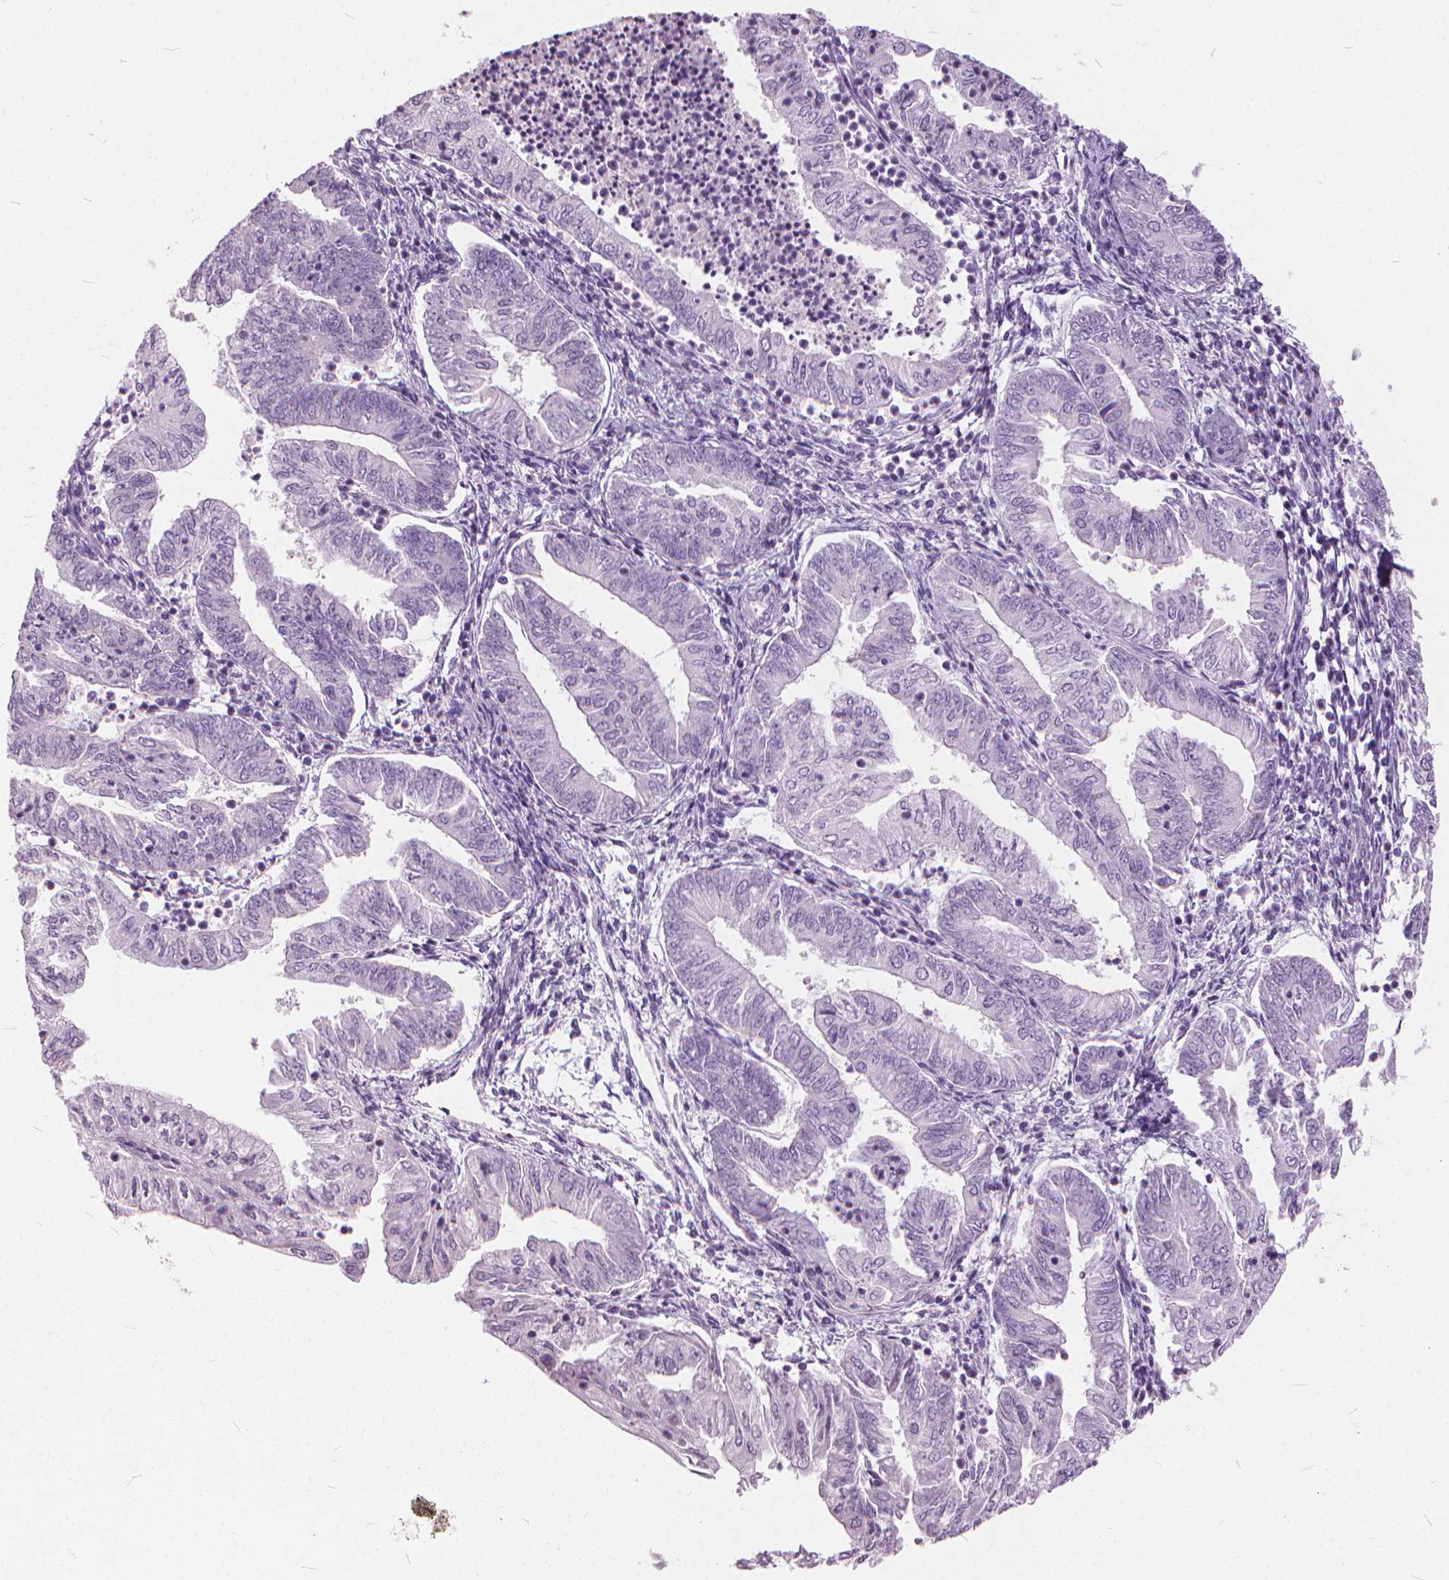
{"staining": {"intensity": "negative", "quantity": "none", "location": "none"}, "tissue": "endometrial cancer", "cell_type": "Tumor cells", "image_type": "cancer", "snomed": [{"axis": "morphology", "description": "Adenocarcinoma, NOS"}, {"axis": "topography", "description": "Endometrium"}], "caption": "DAB (3,3'-diaminobenzidine) immunohistochemical staining of endometrial cancer (adenocarcinoma) exhibits no significant positivity in tumor cells.", "gene": "DNM1", "patient": {"sex": "female", "age": 55}}